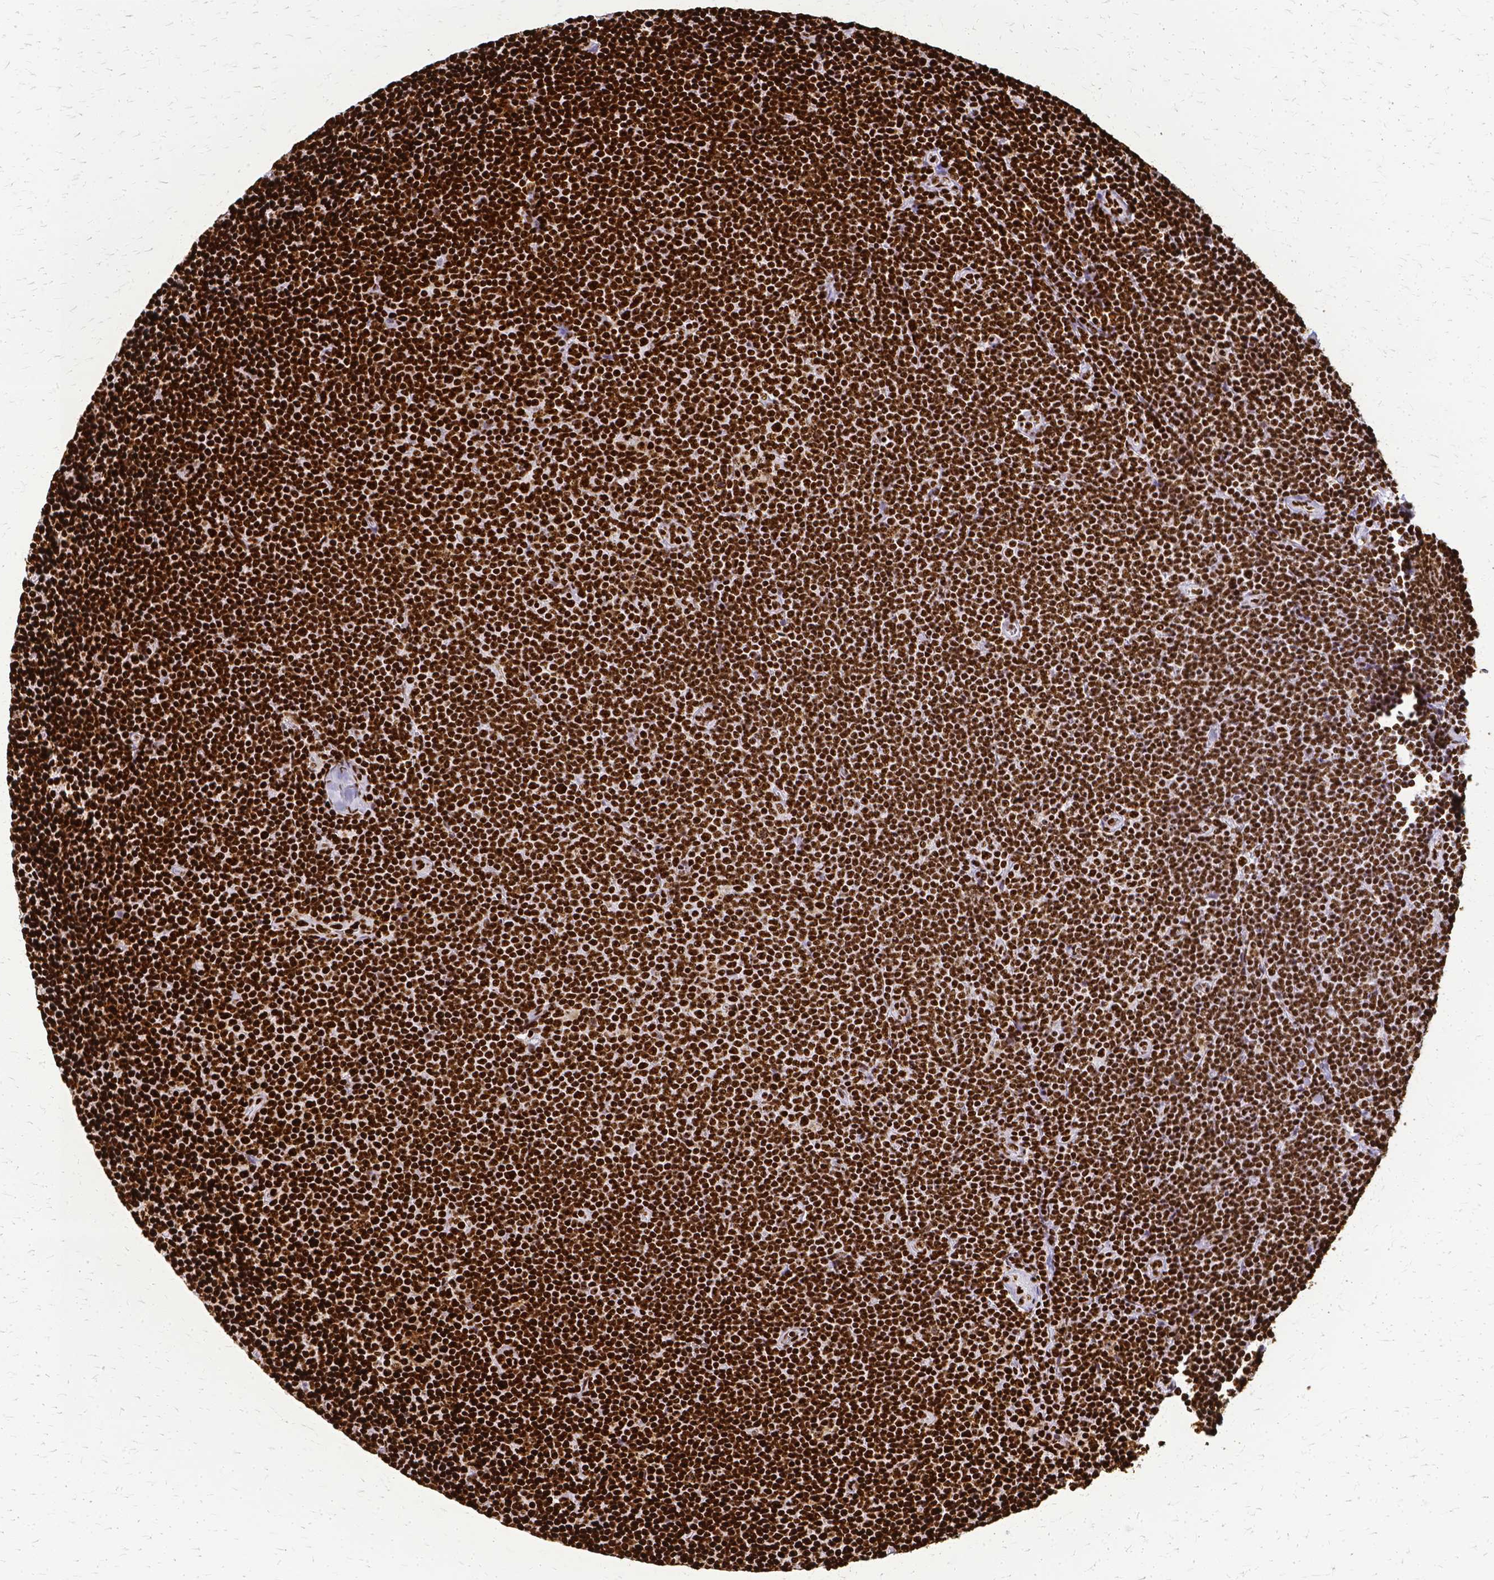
{"staining": {"intensity": "strong", "quantity": ">75%", "location": "nuclear"}, "tissue": "lymphoma", "cell_type": "Tumor cells", "image_type": "cancer", "snomed": [{"axis": "morphology", "description": "Malignant lymphoma, non-Hodgkin's type, Low grade"}, {"axis": "topography", "description": "Lymph node"}], "caption": "Immunohistochemistry image of human lymphoma stained for a protein (brown), which demonstrates high levels of strong nuclear expression in approximately >75% of tumor cells.", "gene": "SFPQ", "patient": {"sex": "male", "age": 48}}